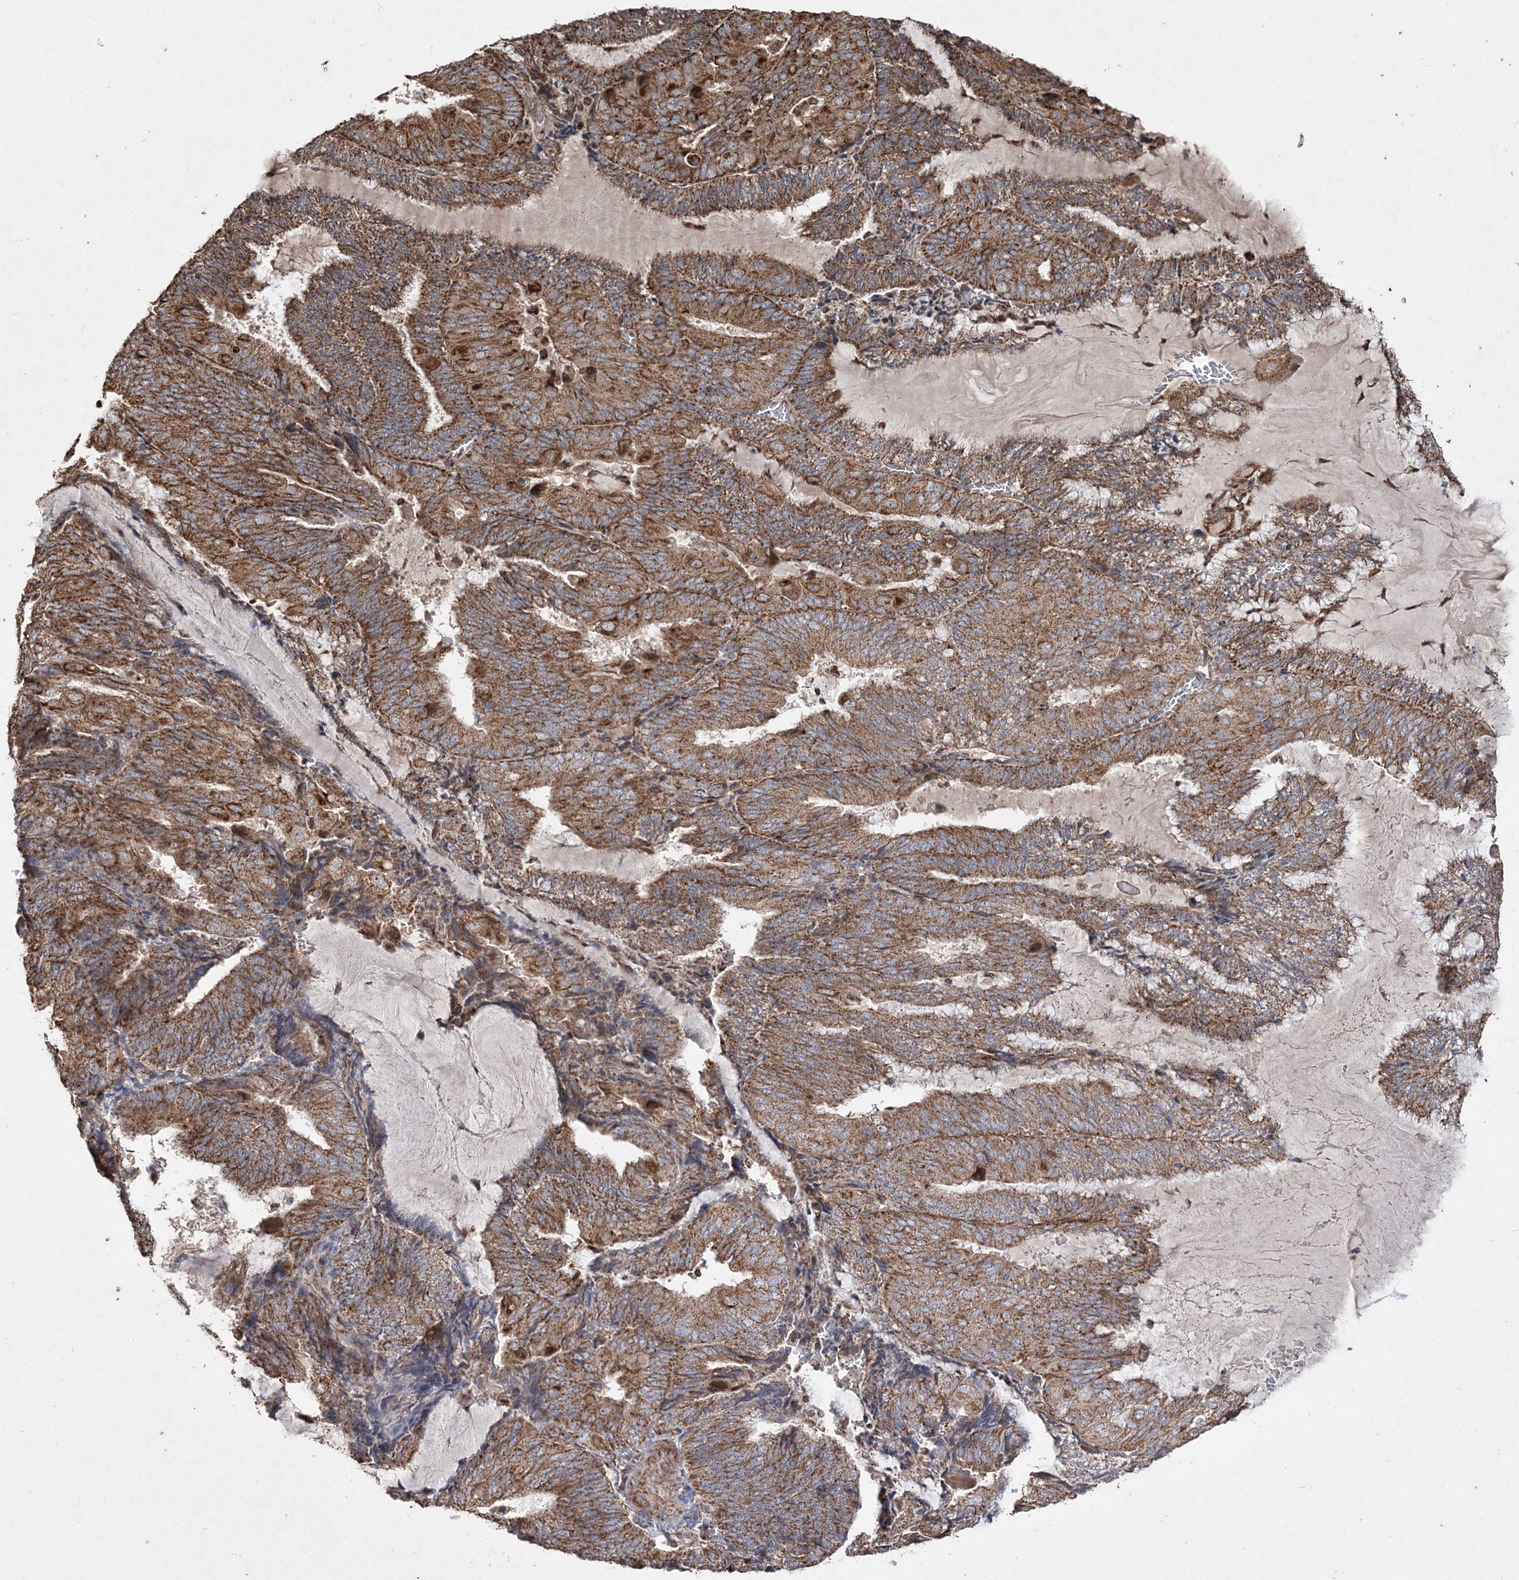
{"staining": {"intensity": "strong", "quantity": ">75%", "location": "cytoplasmic/membranous"}, "tissue": "endometrial cancer", "cell_type": "Tumor cells", "image_type": "cancer", "snomed": [{"axis": "morphology", "description": "Adenocarcinoma, NOS"}, {"axis": "topography", "description": "Endometrium"}], "caption": "Immunohistochemical staining of adenocarcinoma (endometrial) displays high levels of strong cytoplasmic/membranous protein staining in approximately >75% of tumor cells.", "gene": "POC5", "patient": {"sex": "female", "age": 81}}